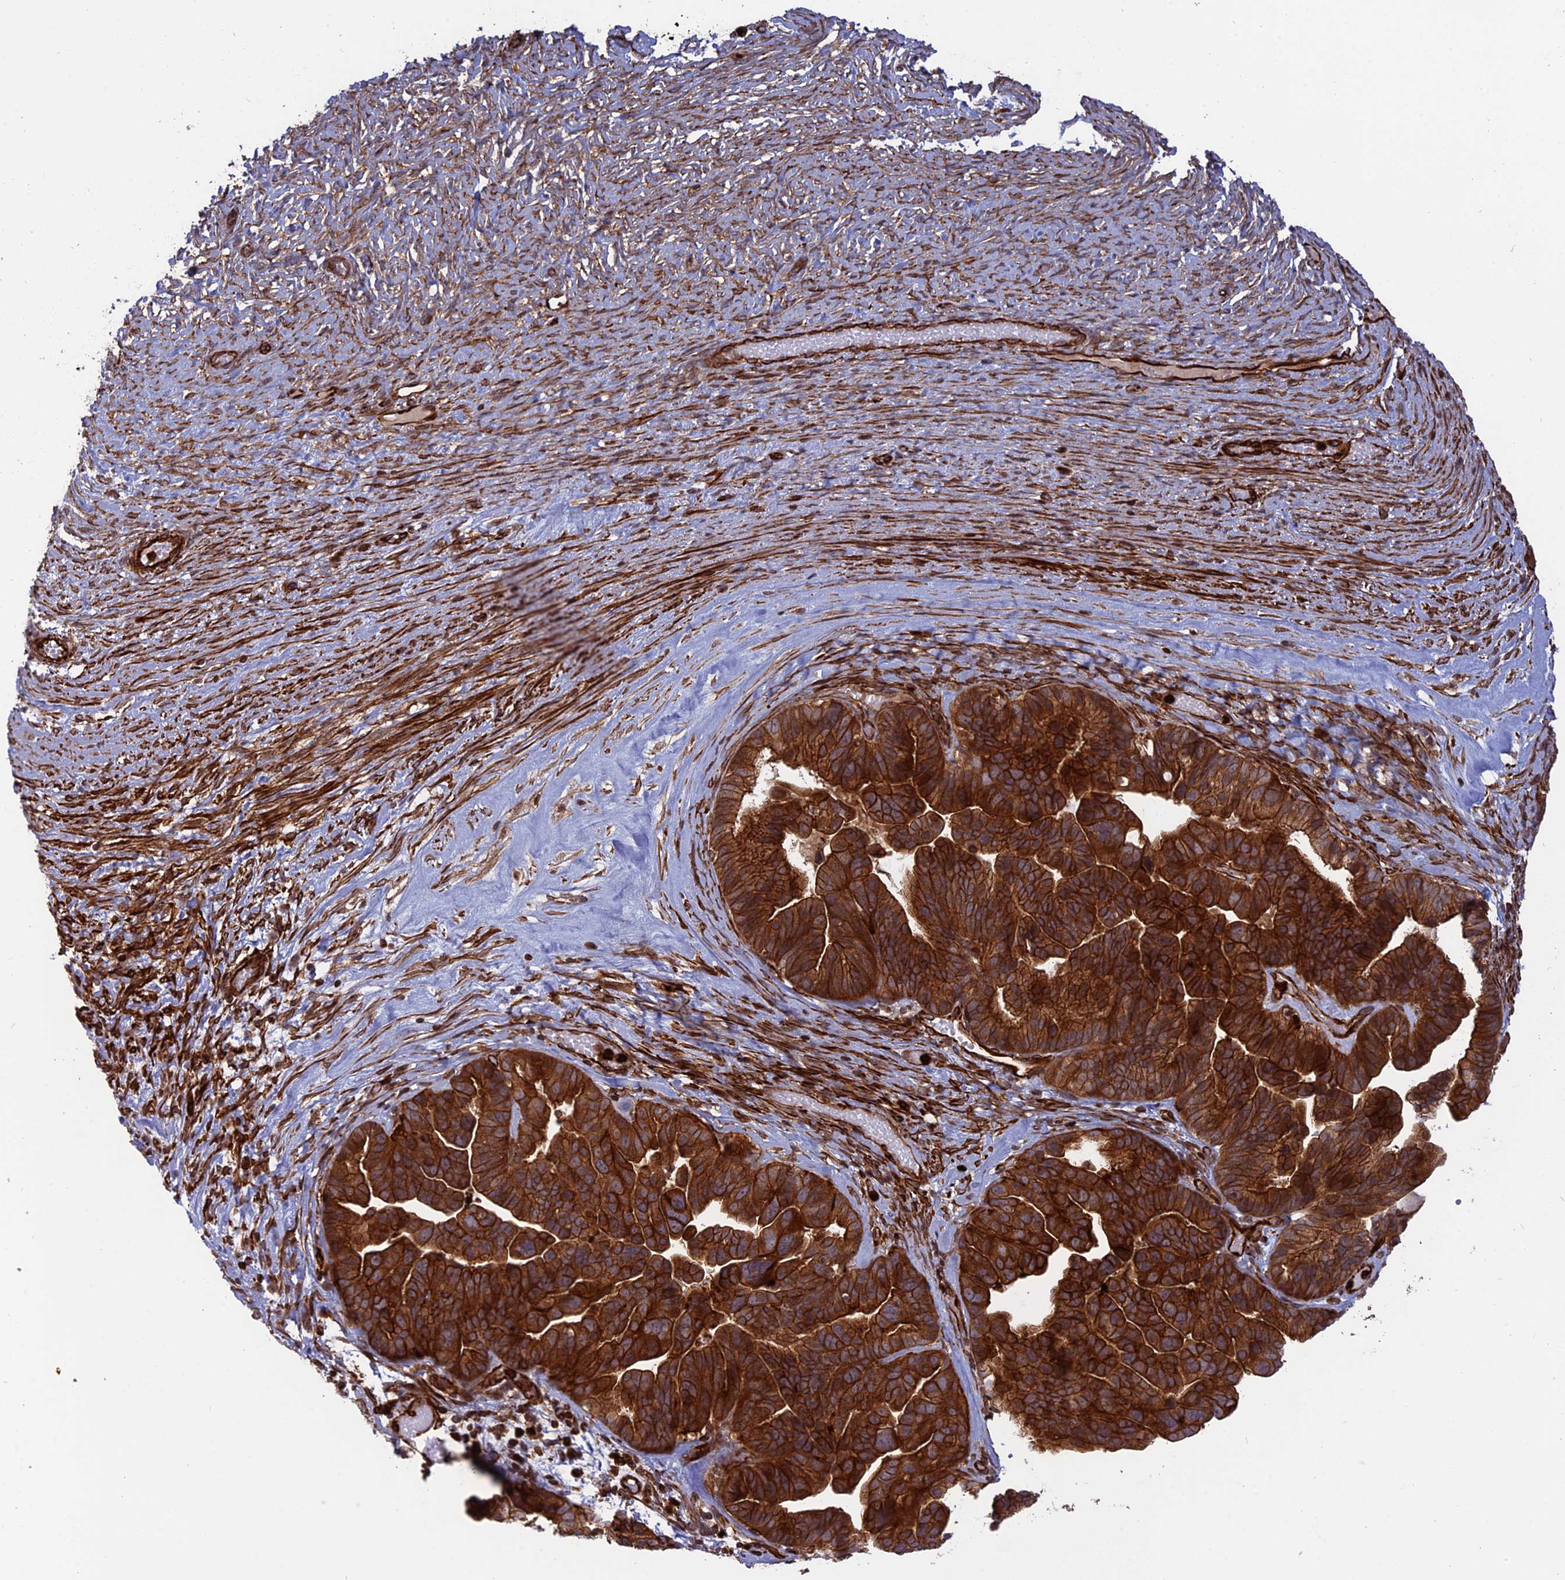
{"staining": {"intensity": "strong", "quantity": ">75%", "location": "cytoplasmic/membranous"}, "tissue": "ovarian cancer", "cell_type": "Tumor cells", "image_type": "cancer", "snomed": [{"axis": "morphology", "description": "Cystadenocarcinoma, serous, NOS"}, {"axis": "topography", "description": "Ovary"}], "caption": "This is a histology image of IHC staining of ovarian serous cystadenocarcinoma, which shows strong expression in the cytoplasmic/membranous of tumor cells.", "gene": "PHLDB3", "patient": {"sex": "female", "age": 56}}